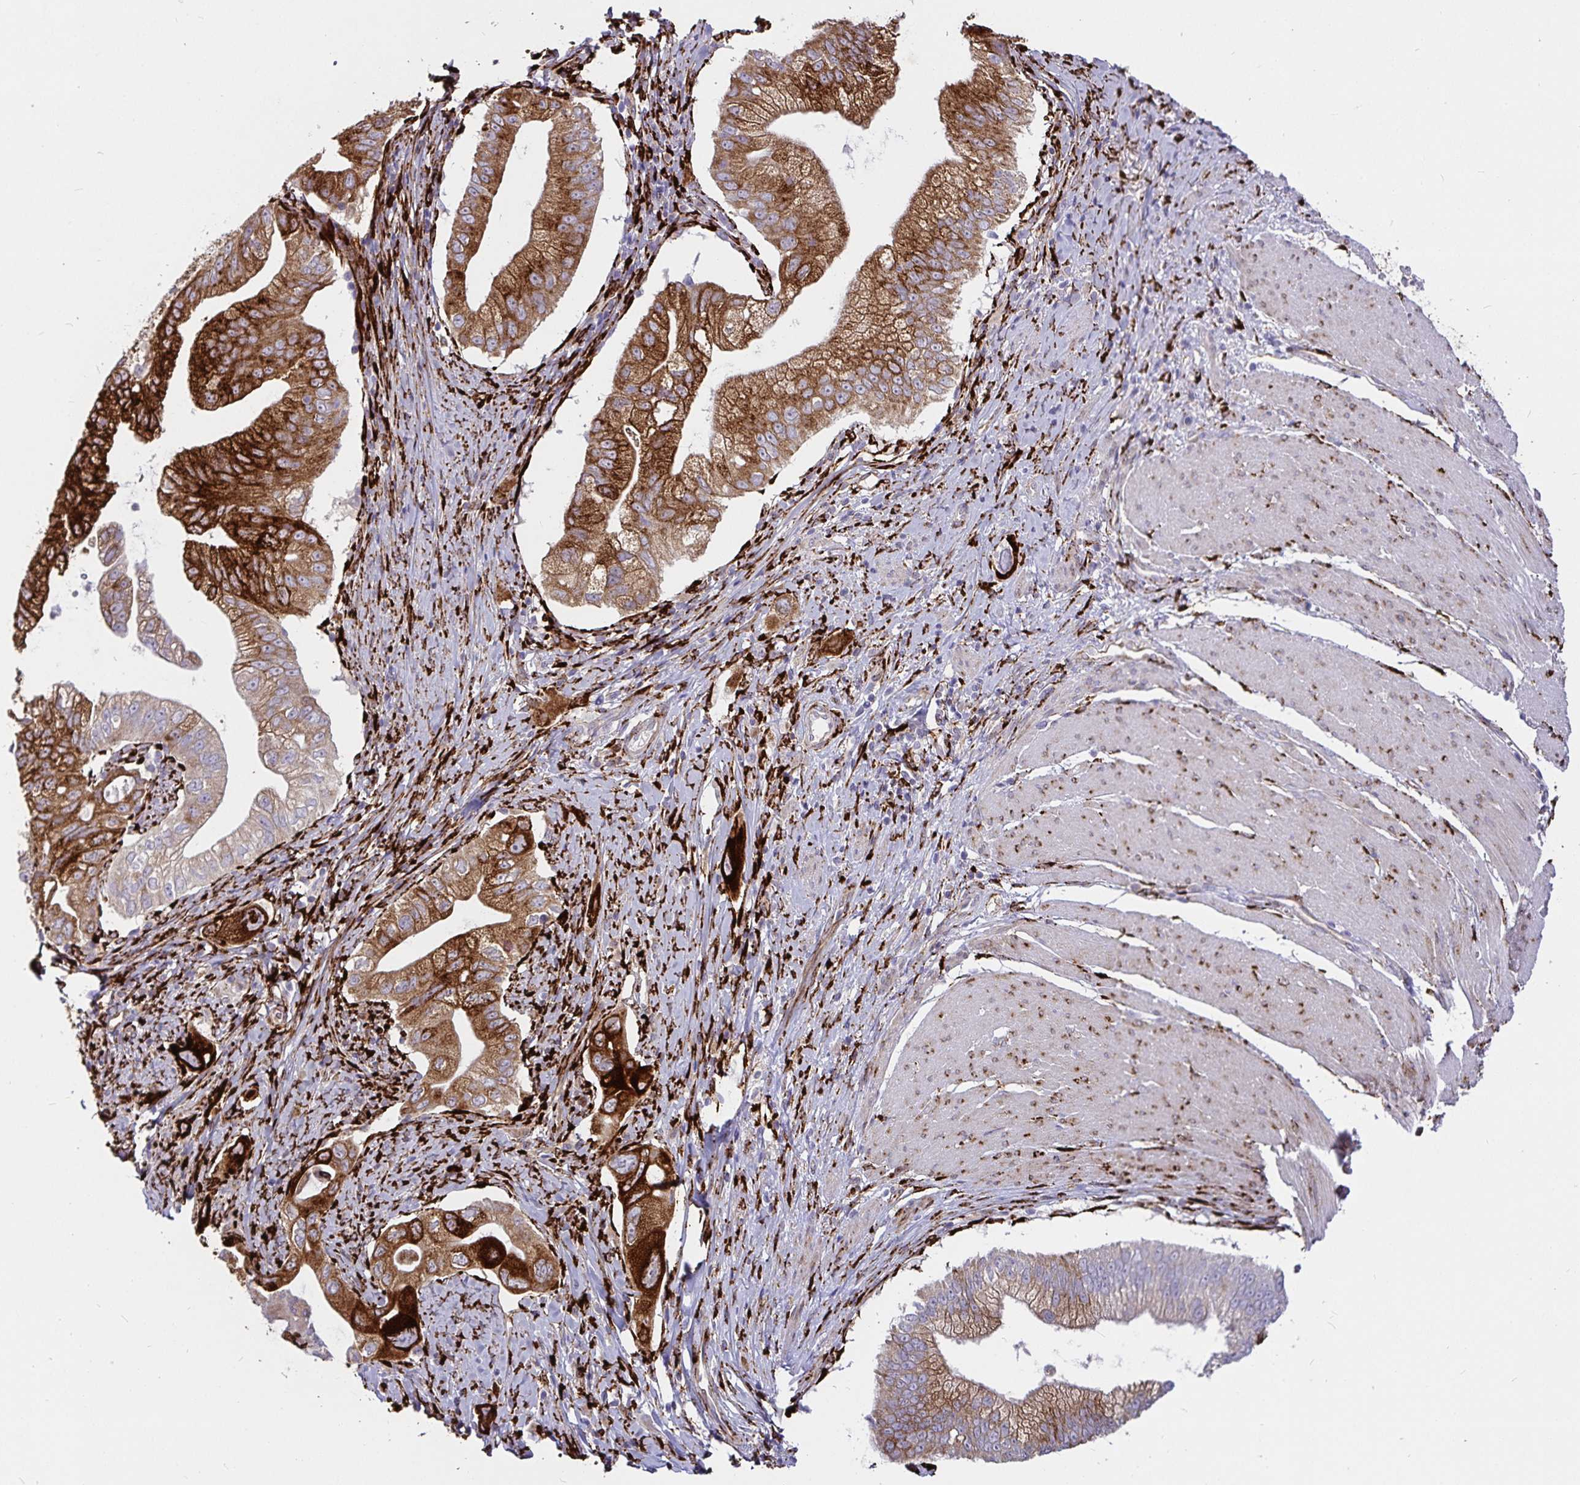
{"staining": {"intensity": "strong", "quantity": ">75%", "location": "cytoplasmic/membranous"}, "tissue": "pancreatic cancer", "cell_type": "Tumor cells", "image_type": "cancer", "snomed": [{"axis": "morphology", "description": "Adenocarcinoma, NOS"}, {"axis": "topography", "description": "Pancreas"}], "caption": "High-magnification brightfield microscopy of pancreatic cancer (adenocarcinoma) stained with DAB (brown) and counterstained with hematoxylin (blue). tumor cells exhibit strong cytoplasmic/membranous staining is seen in approximately>75% of cells.", "gene": "P4HA2", "patient": {"sex": "male", "age": 70}}